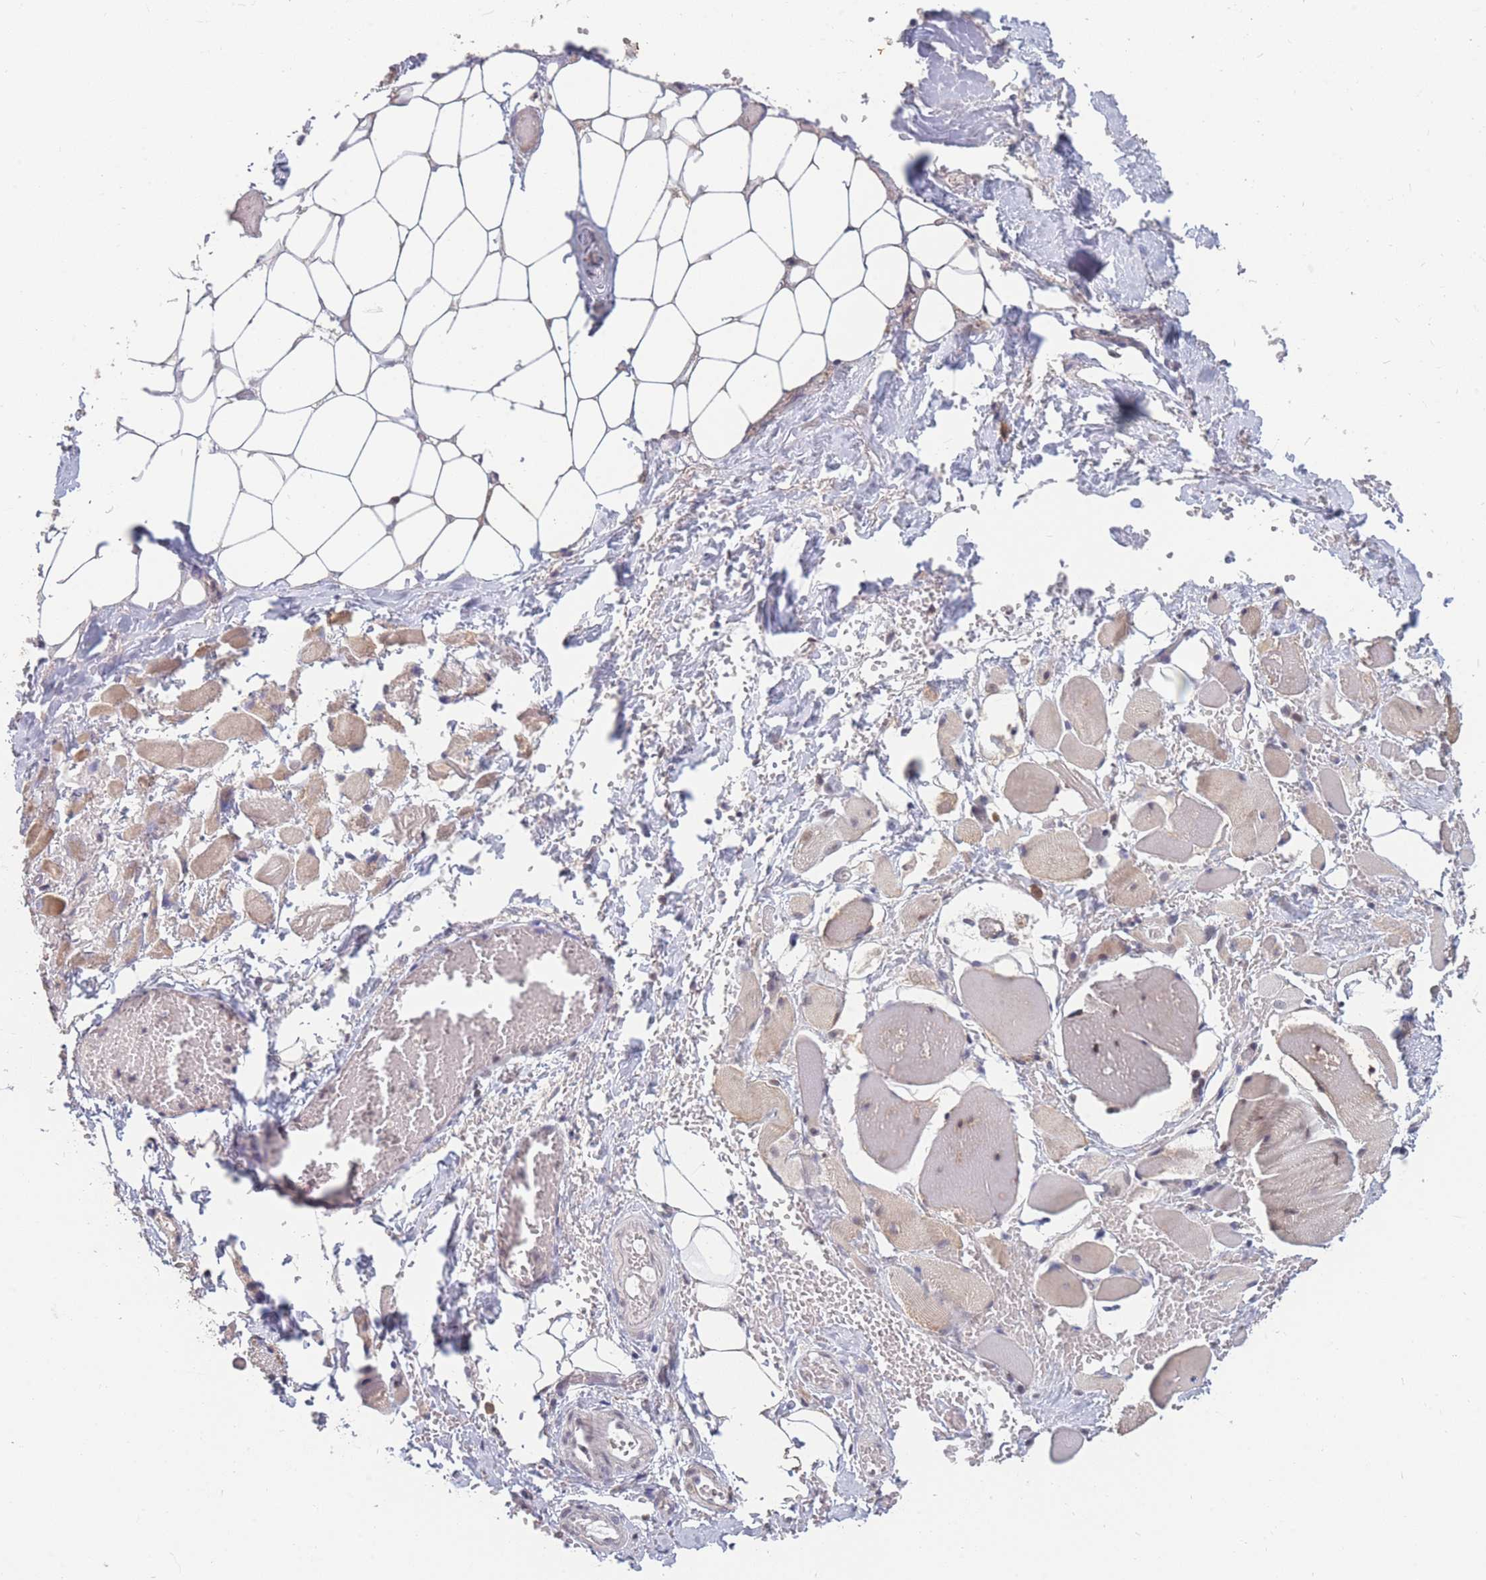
{"staining": {"intensity": "weak", "quantity": "25%-75%", "location": "cytoplasmic/membranous,nuclear"}, "tissue": "skeletal muscle", "cell_type": "Myocytes", "image_type": "normal", "snomed": [{"axis": "morphology", "description": "Normal tissue, NOS"}, {"axis": "morphology", "description": "Basal cell carcinoma"}, {"axis": "topography", "description": "Skeletal muscle"}], "caption": "DAB immunohistochemical staining of normal human skeletal muscle shows weak cytoplasmic/membranous,nuclear protein positivity in approximately 25%-75% of myocytes.", "gene": "SNRPA1", "patient": {"sex": "female", "age": 64}}